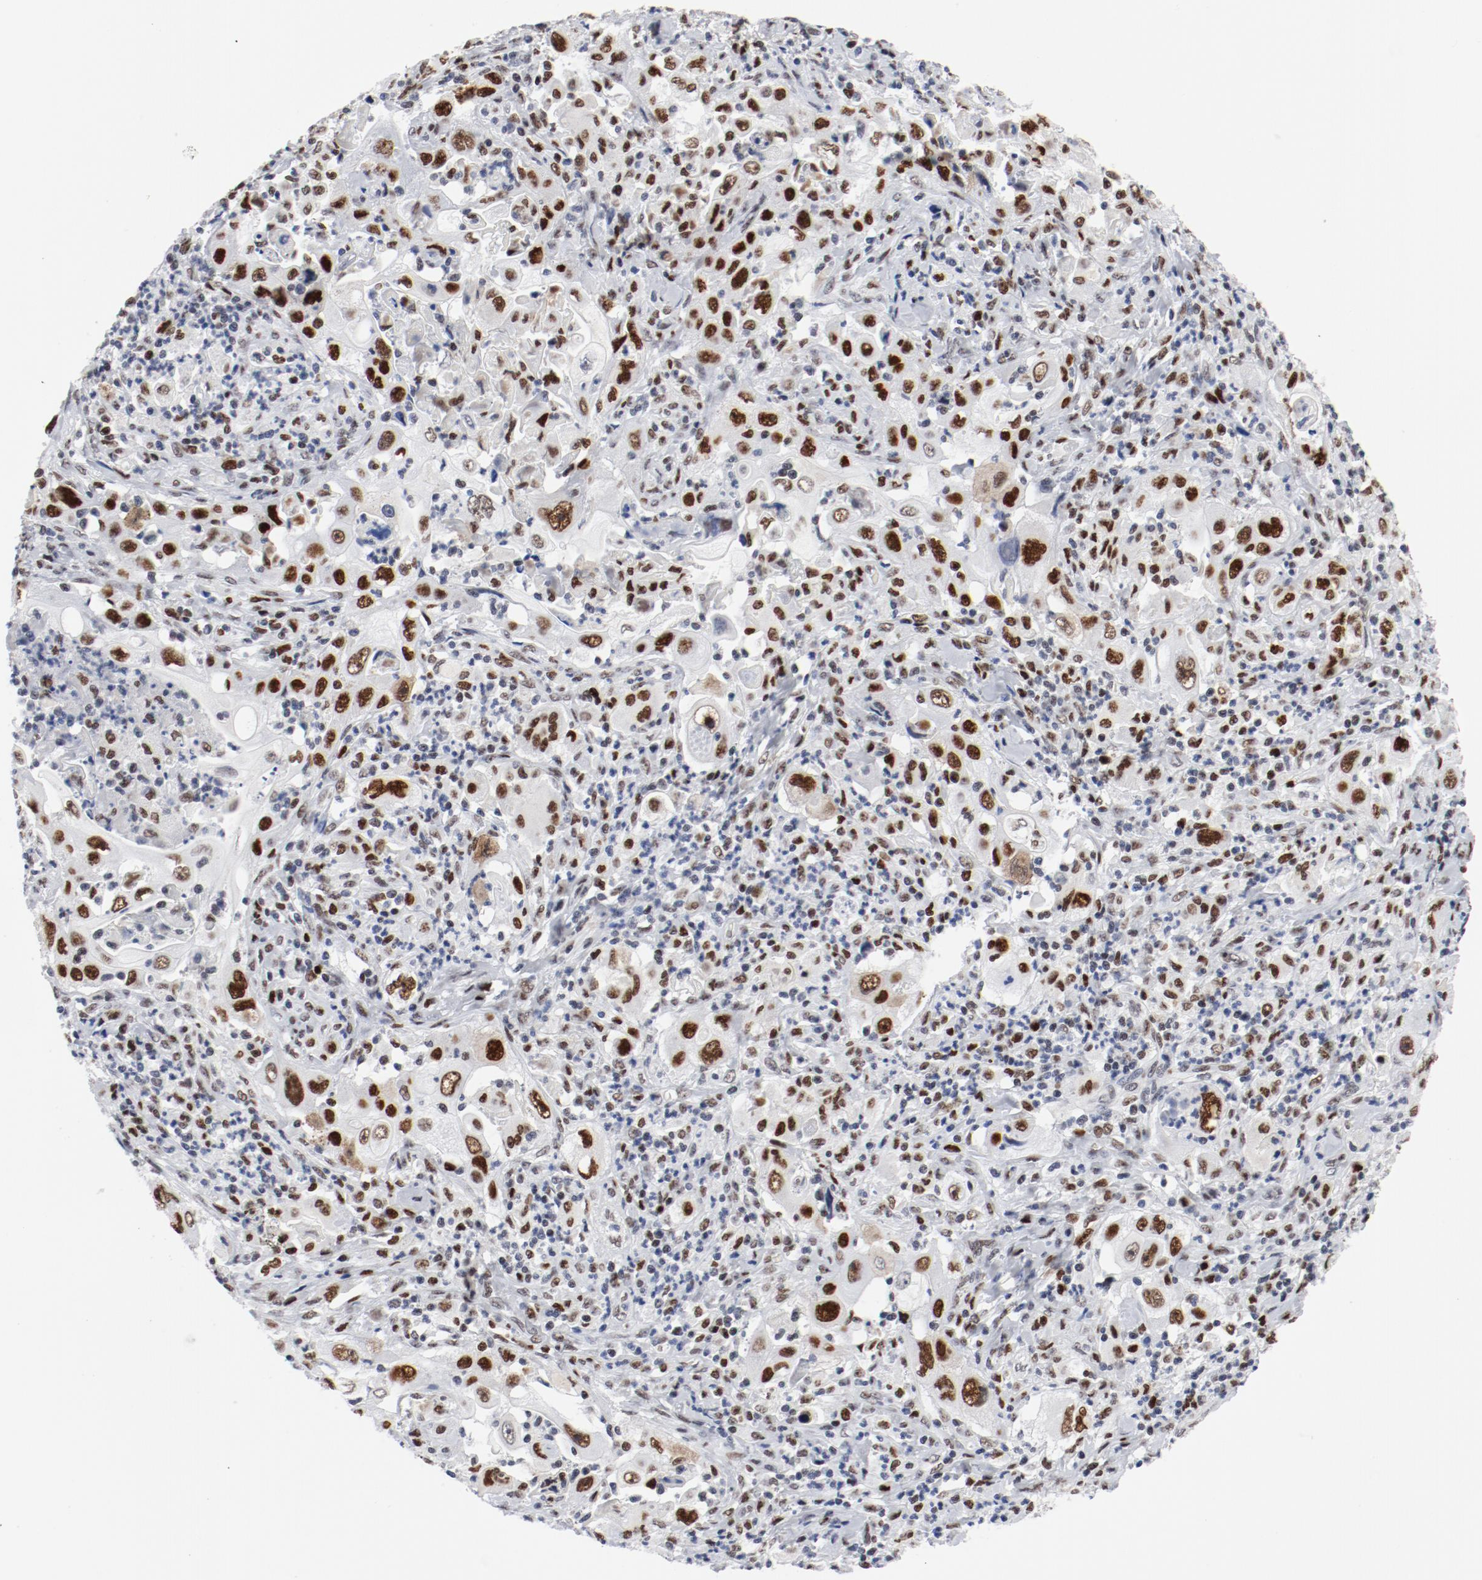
{"staining": {"intensity": "strong", "quantity": ">75%", "location": "nuclear"}, "tissue": "pancreatic cancer", "cell_type": "Tumor cells", "image_type": "cancer", "snomed": [{"axis": "morphology", "description": "Adenocarcinoma, NOS"}, {"axis": "topography", "description": "Pancreas"}], "caption": "Adenocarcinoma (pancreatic) stained with IHC demonstrates strong nuclear expression in approximately >75% of tumor cells. The staining was performed using DAB (3,3'-diaminobenzidine), with brown indicating positive protein expression. Nuclei are stained blue with hematoxylin.", "gene": "POLD1", "patient": {"sex": "male", "age": 70}}